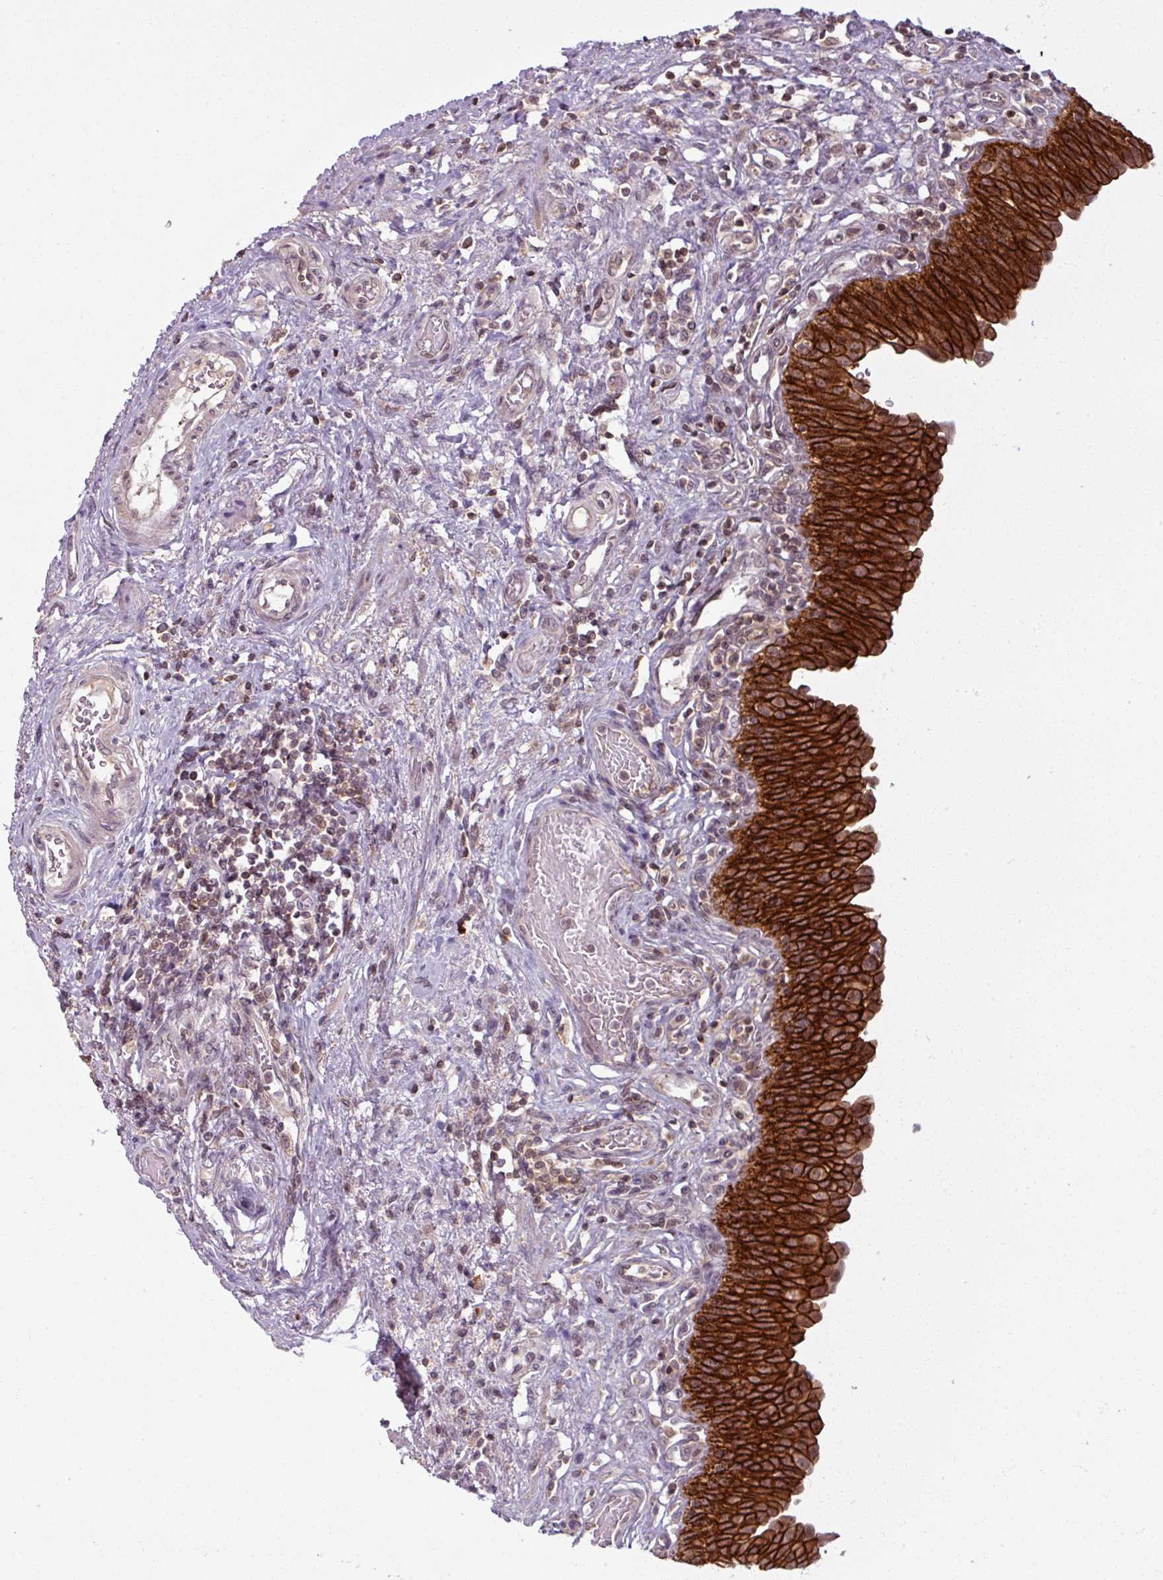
{"staining": {"intensity": "strong", "quantity": ">75%", "location": "cytoplasmic/membranous"}, "tissue": "urinary bladder", "cell_type": "Urothelial cells", "image_type": "normal", "snomed": [{"axis": "morphology", "description": "Normal tissue, NOS"}, {"axis": "topography", "description": "Urinary bladder"}], "caption": "Protein staining reveals strong cytoplasmic/membranous positivity in approximately >75% of urothelial cells in normal urinary bladder. (Brightfield microscopy of DAB IHC at high magnification).", "gene": "TUSC3", "patient": {"sex": "male", "age": 71}}